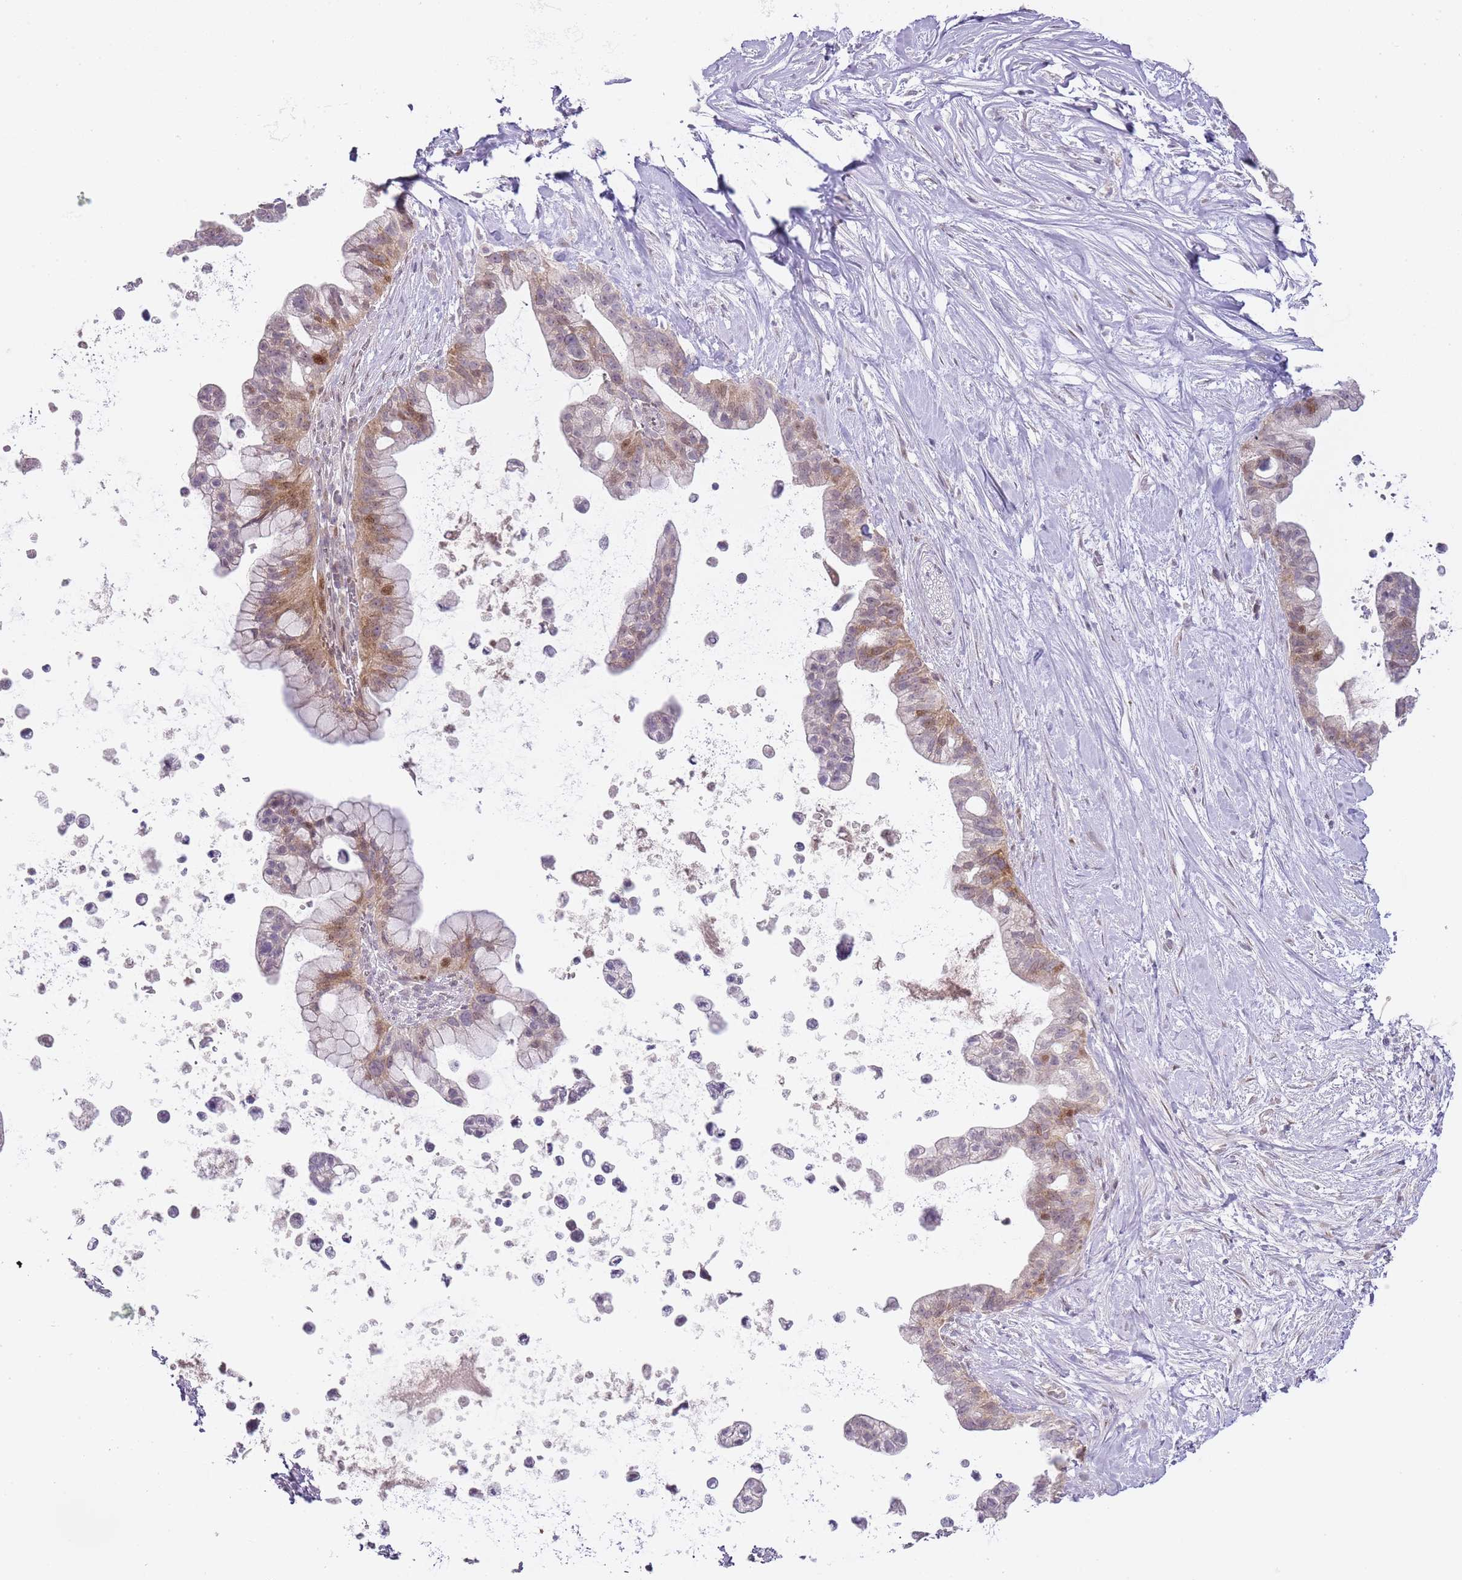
{"staining": {"intensity": "moderate", "quantity": "25%-75%", "location": "cytoplasmic/membranous,nuclear"}, "tissue": "pancreatic cancer", "cell_type": "Tumor cells", "image_type": "cancer", "snomed": [{"axis": "morphology", "description": "Adenocarcinoma, NOS"}, {"axis": "topography", "description": "Pancreas"}], "caption": "This is a histology image of IHC staining of pancreatic cancer (adenocarcinoma), which shows moderate staining in the cytoplasmic/membranous and nuclear of tumor cells.", "gene": "OGG1", "patient": {"sex": "female", "age": 83}}